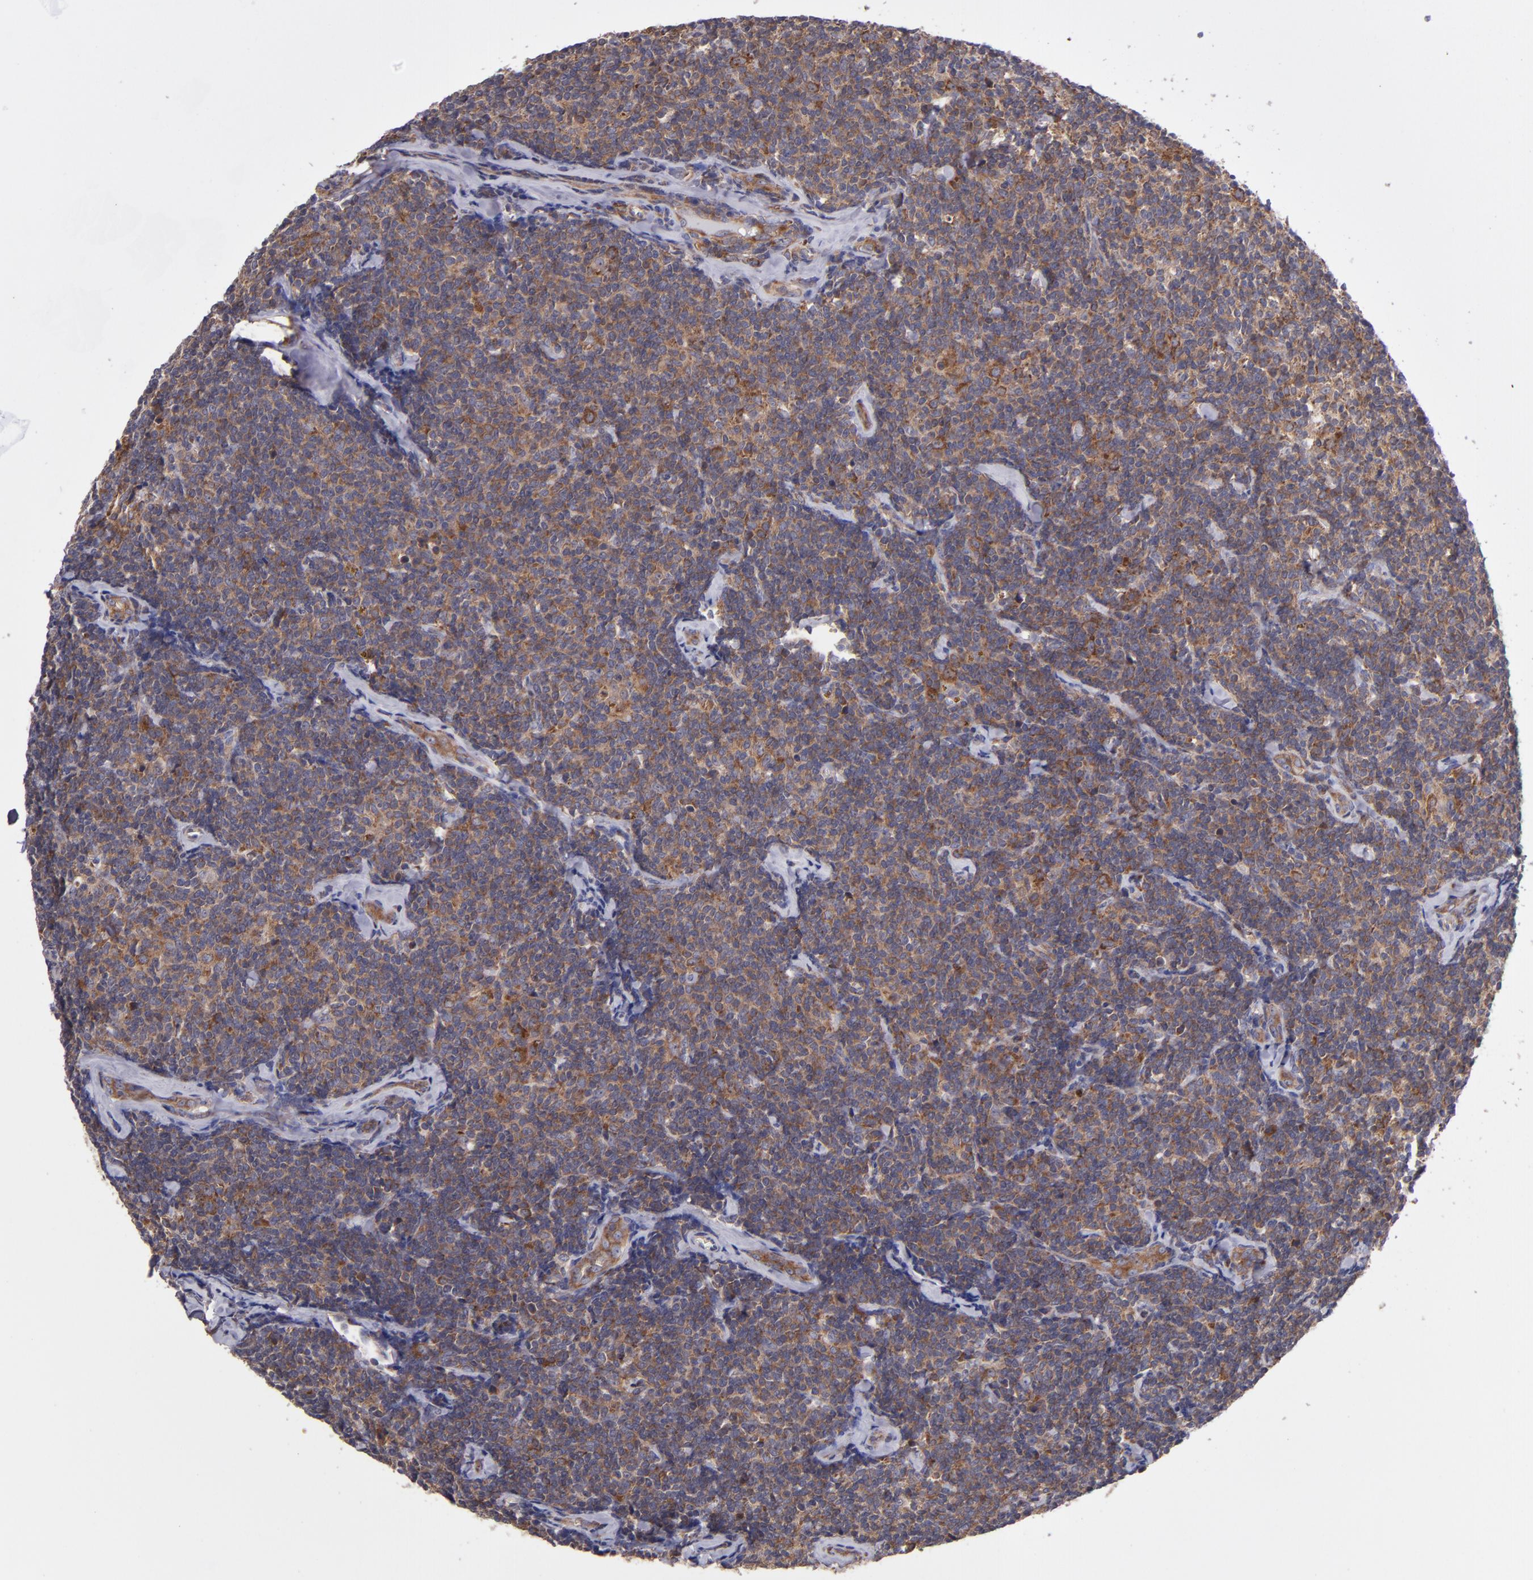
{"staining": {"intensity": "moderate", "quantity": ">75%", "location": "cytoplasmic/membranous"}, "tissue": "lymphoma", "cell_type": "Tumor cells", "image_type": "cancer", "snomed": [{"axis": "morphology", "description": "Malignant lymphoma, non-Hodgkin's type, Low grade"}, {"axis": "topography", "description": "Lymph node"}], "caption": "Malignant lymphoma, non-Hodgkin's type (low-grade) was stained to show a protein in brown. There is medium levels of moderate cytoplasmic/membranous positivity in approximately >75% of tumor cells.", "gene": "EIF4ENIF1", "patient": {"sex": "female", "age": 56}}